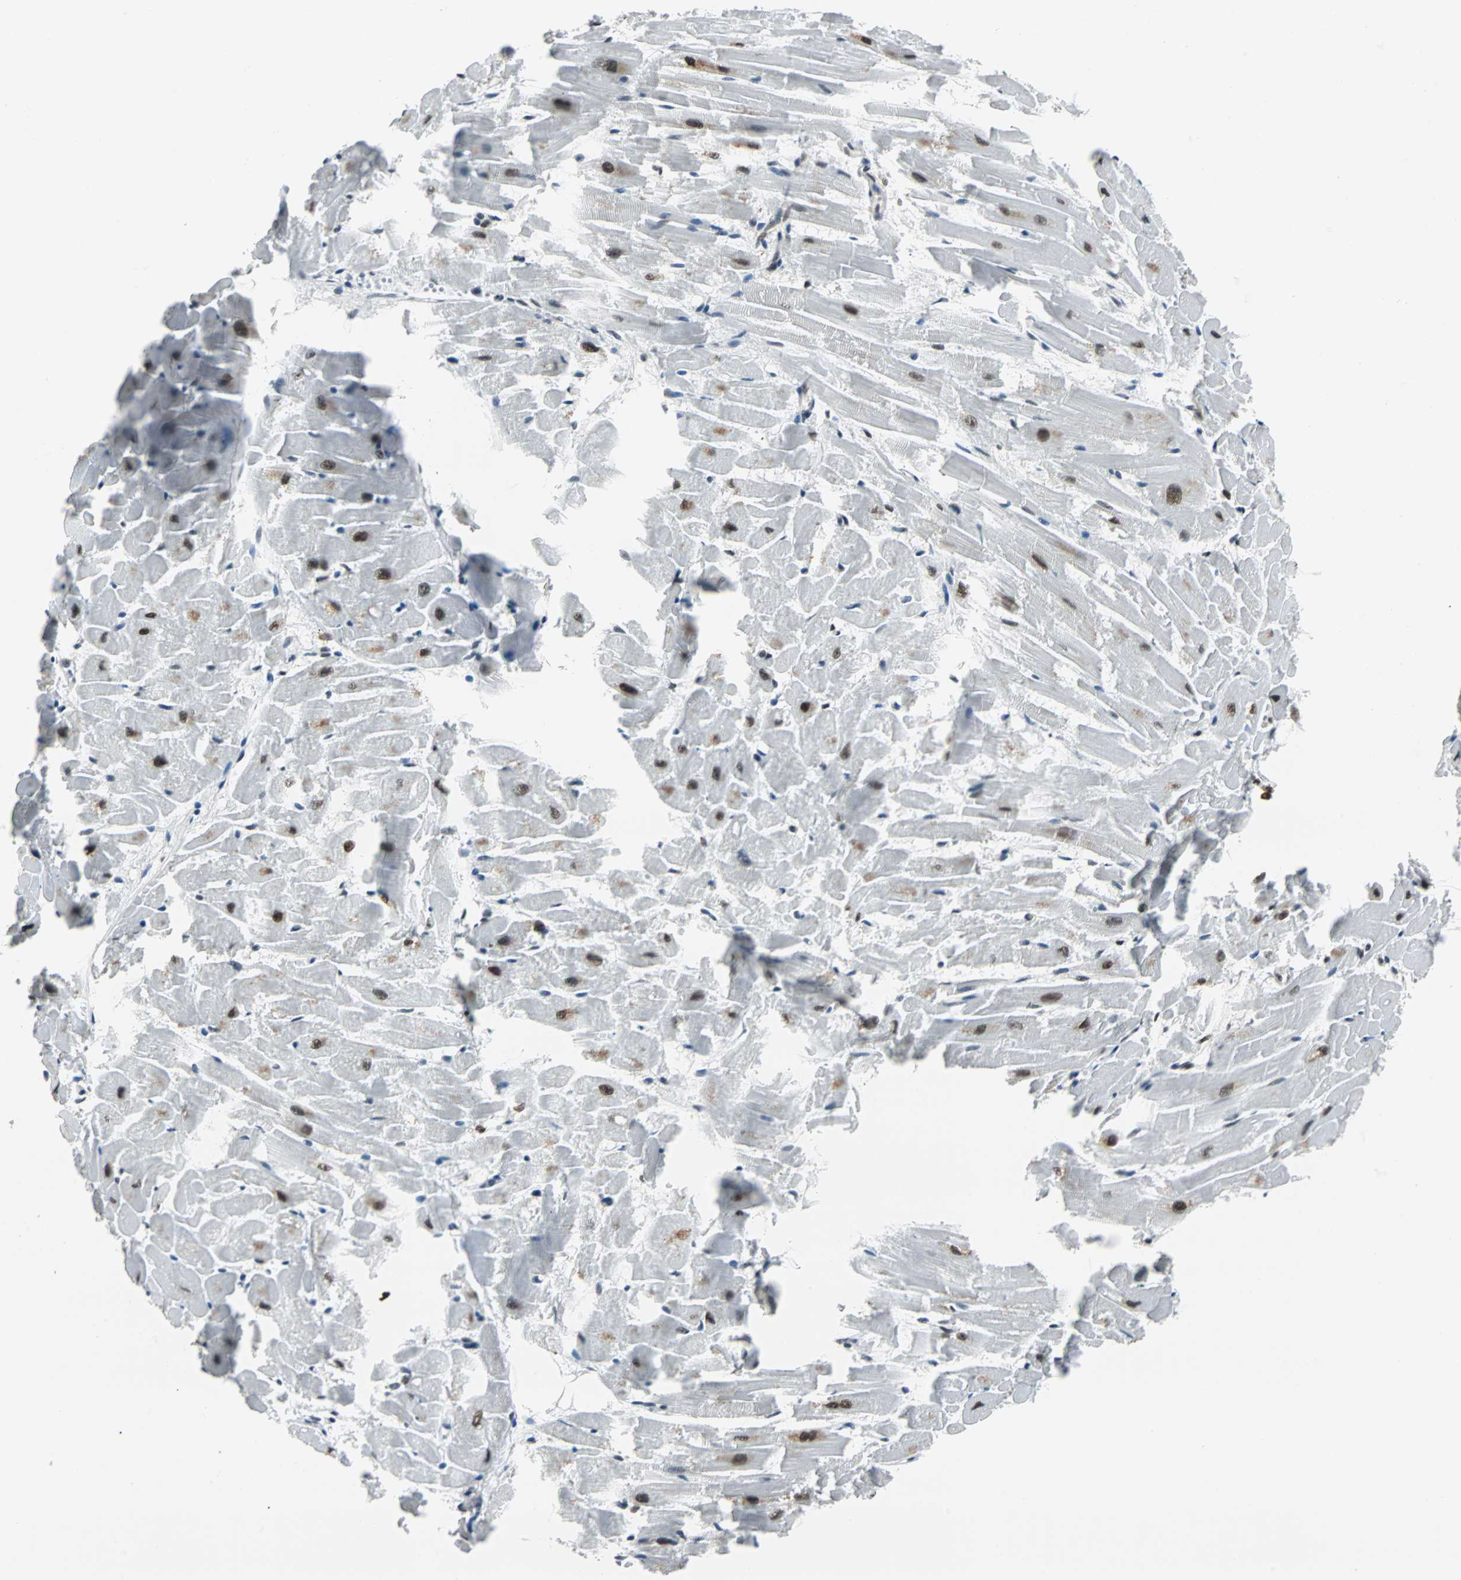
{"staining": {"intensity": "strong", "quantity": "25%-75%", "location": "nuclear"}, "tissue": "heart muscle", "cell_type": "Cardiomyocytes", "image_type": "normal", "snomed": [{"axis": "morphology", "description": "Normal tissue, NOS"}, {"axis": "topography", "description": "Heart"}], "caption": "This image displays immunohistochemistry (IHC) staining of benign heart muscle, with high strong nuclear positivity in about 25%-75% of cardiomyocytes.", "gene": "XRCC4", "patient": {"sex": "female", "age": 19}}